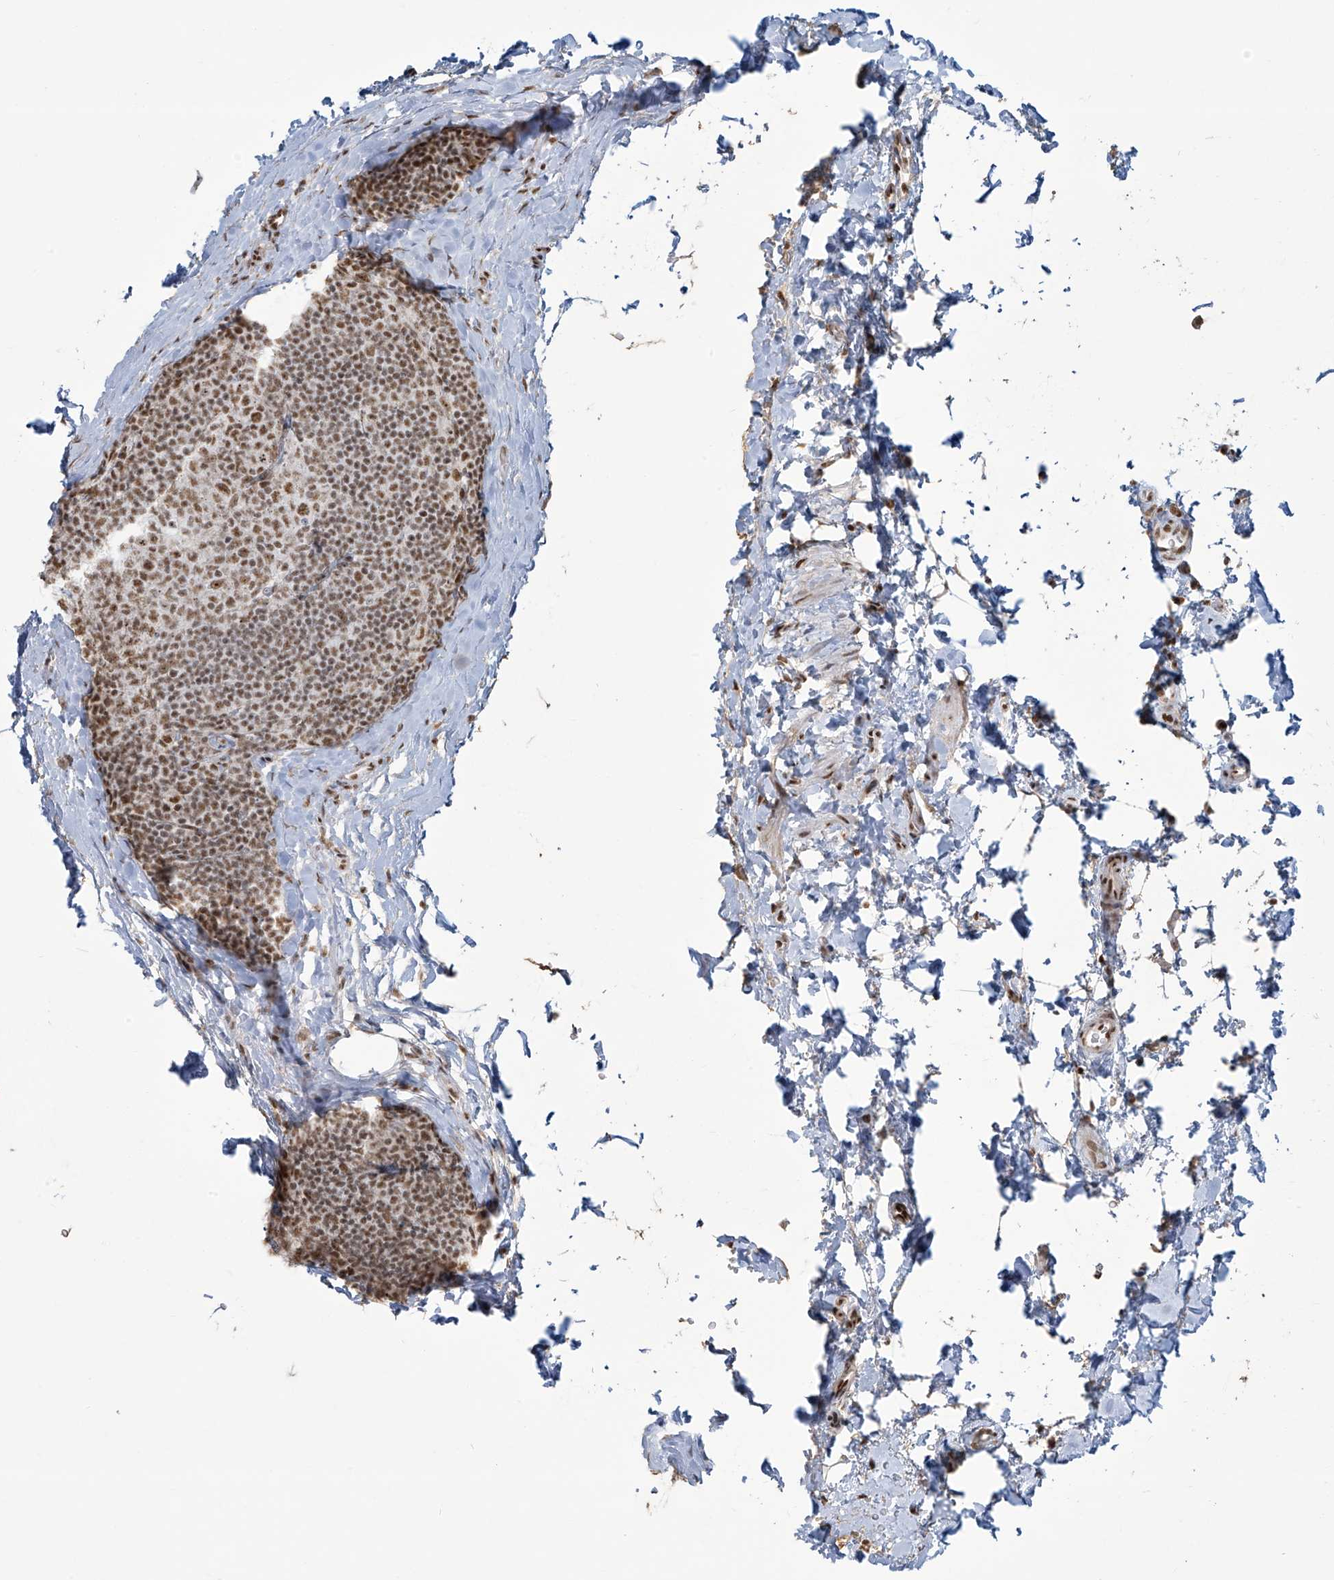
{"staining": {"intensity": "moderate", "quantity": ">75%", "location": "nuclear"}, "tissue": "lymph node", "cell_type": "Germinal center cells", "image_type": "normal", "snomed": [{"axis": "morphology", "description": "Normal tissue, NOS"}, {"axis": "topography", "description": "Lymph node"}], "caption": "A medium amount of moderate nuclear expression is present in about >75% of germinal center cells in benign lymph node.", "gene": "MS4A6A", "patient": {"sex": "female", "age": 22}}